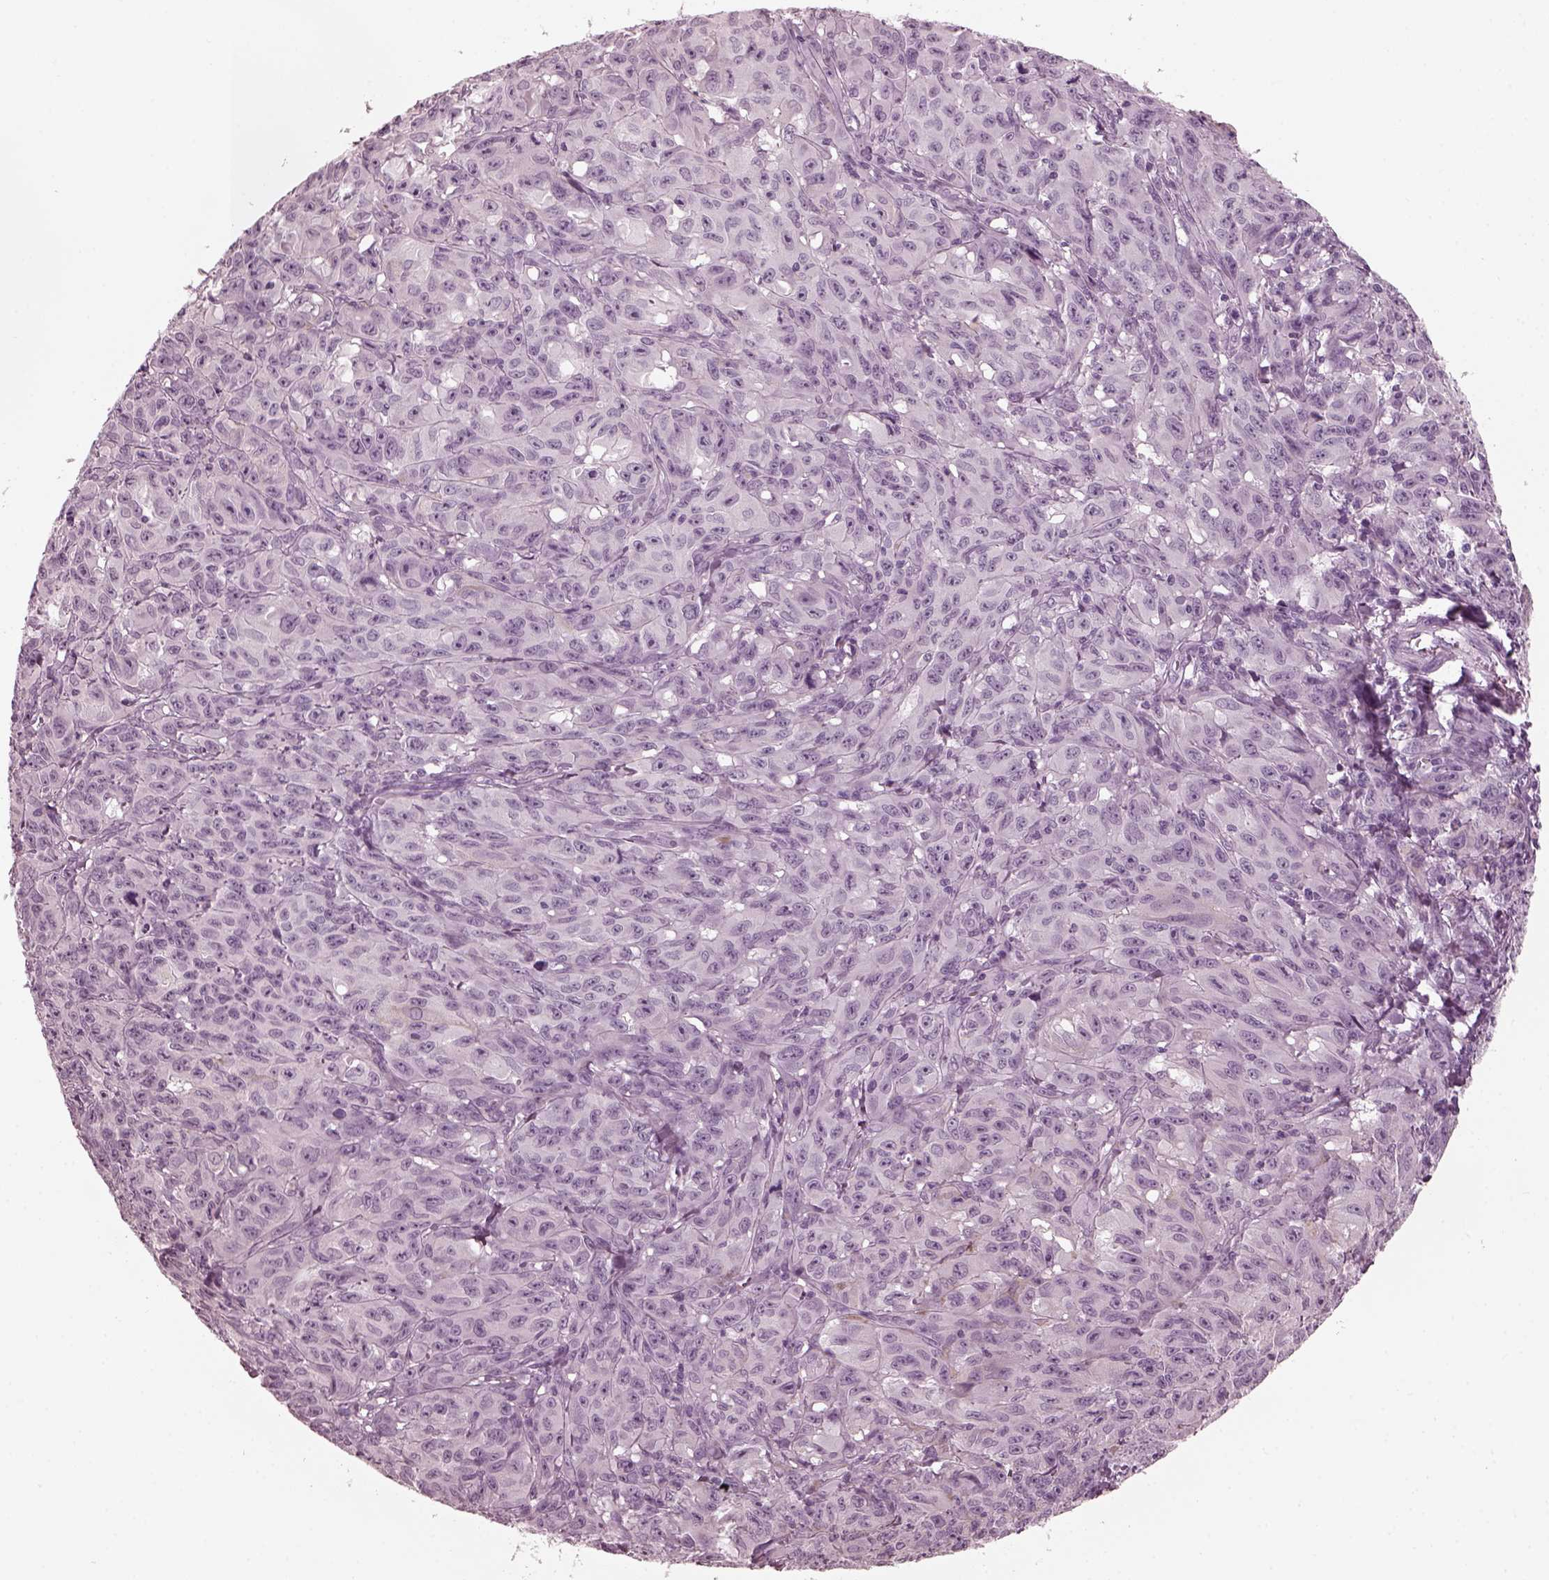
{"staining": {"intensity": "negative", "quantity": "none", "location": "none"}, "tissue": "melanoma", "cell_type": "Tumor cells", "image_type": "cancer", "snomed": [{"axis": "morphology", "description": "Malignant melanoma, NOS"}, {"axis": "topography", "description": "Vulva, labia, clitoris and Bartholin´s gland, NO"}], "caption": "The immunohistochemistry image has no significant positivity in tumor cells of melanoma tissue.", "gene": "GRM6", "patient": {"sex": "female", "age": 75}}